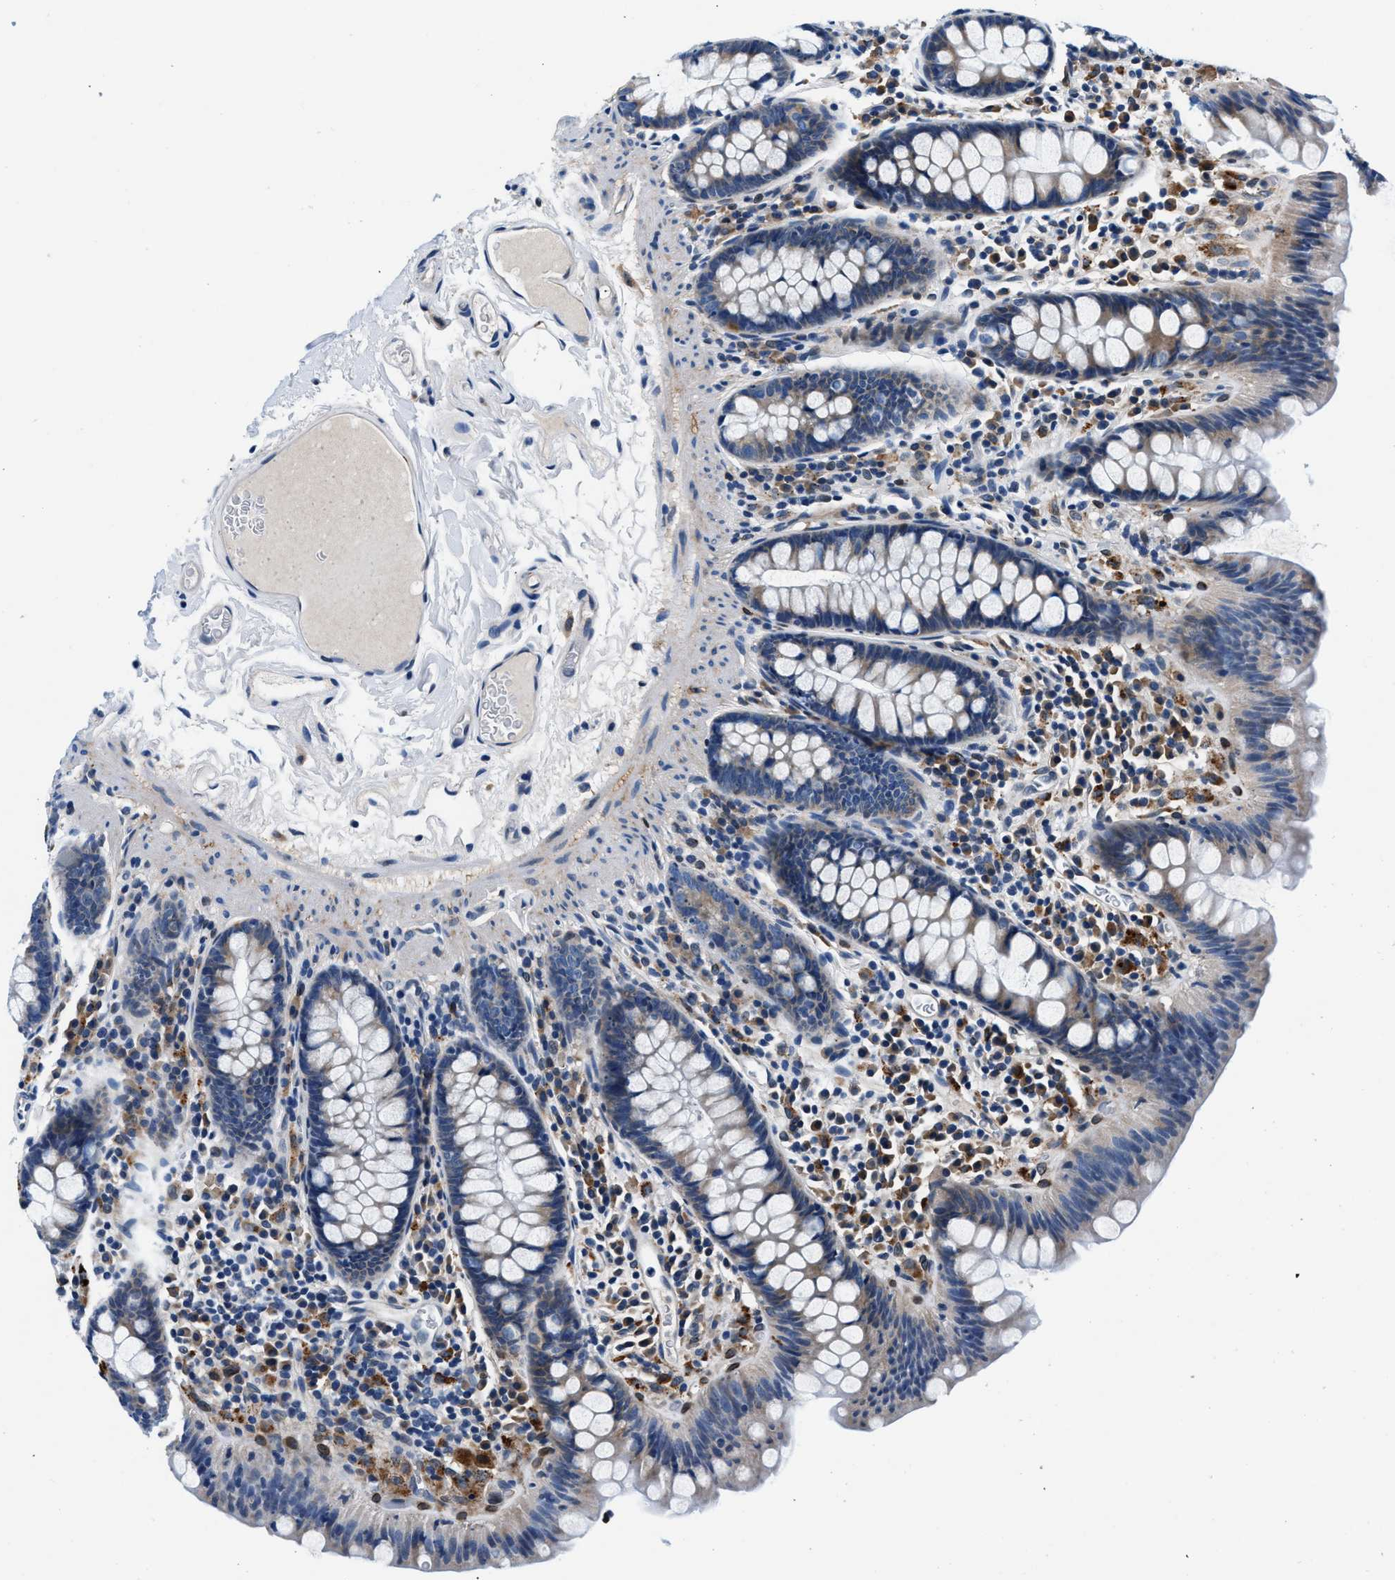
{"staining": {"intensity": "negative", "quantity": "none", "location": "none"}, "tissue": "colon", "cell_type": "Endothelial cells", "image_type": "normal", "snomed": [{"axis": "morphology", "description": "Normal tissue, NOS"}, {"axis": "topography", "description": "Colon"}], "caption": "A high-resolution micrograph shows immunohistochemistry staining of unremarkable colon, which demonstrates no significant staining in endothelial cells. (Brightfield microscopy of DAB (3,3'-diaminobenzidine) IHC at high magnification).", "gene": "SLFN11", "patient": {"sex": "female", "age": 80}}